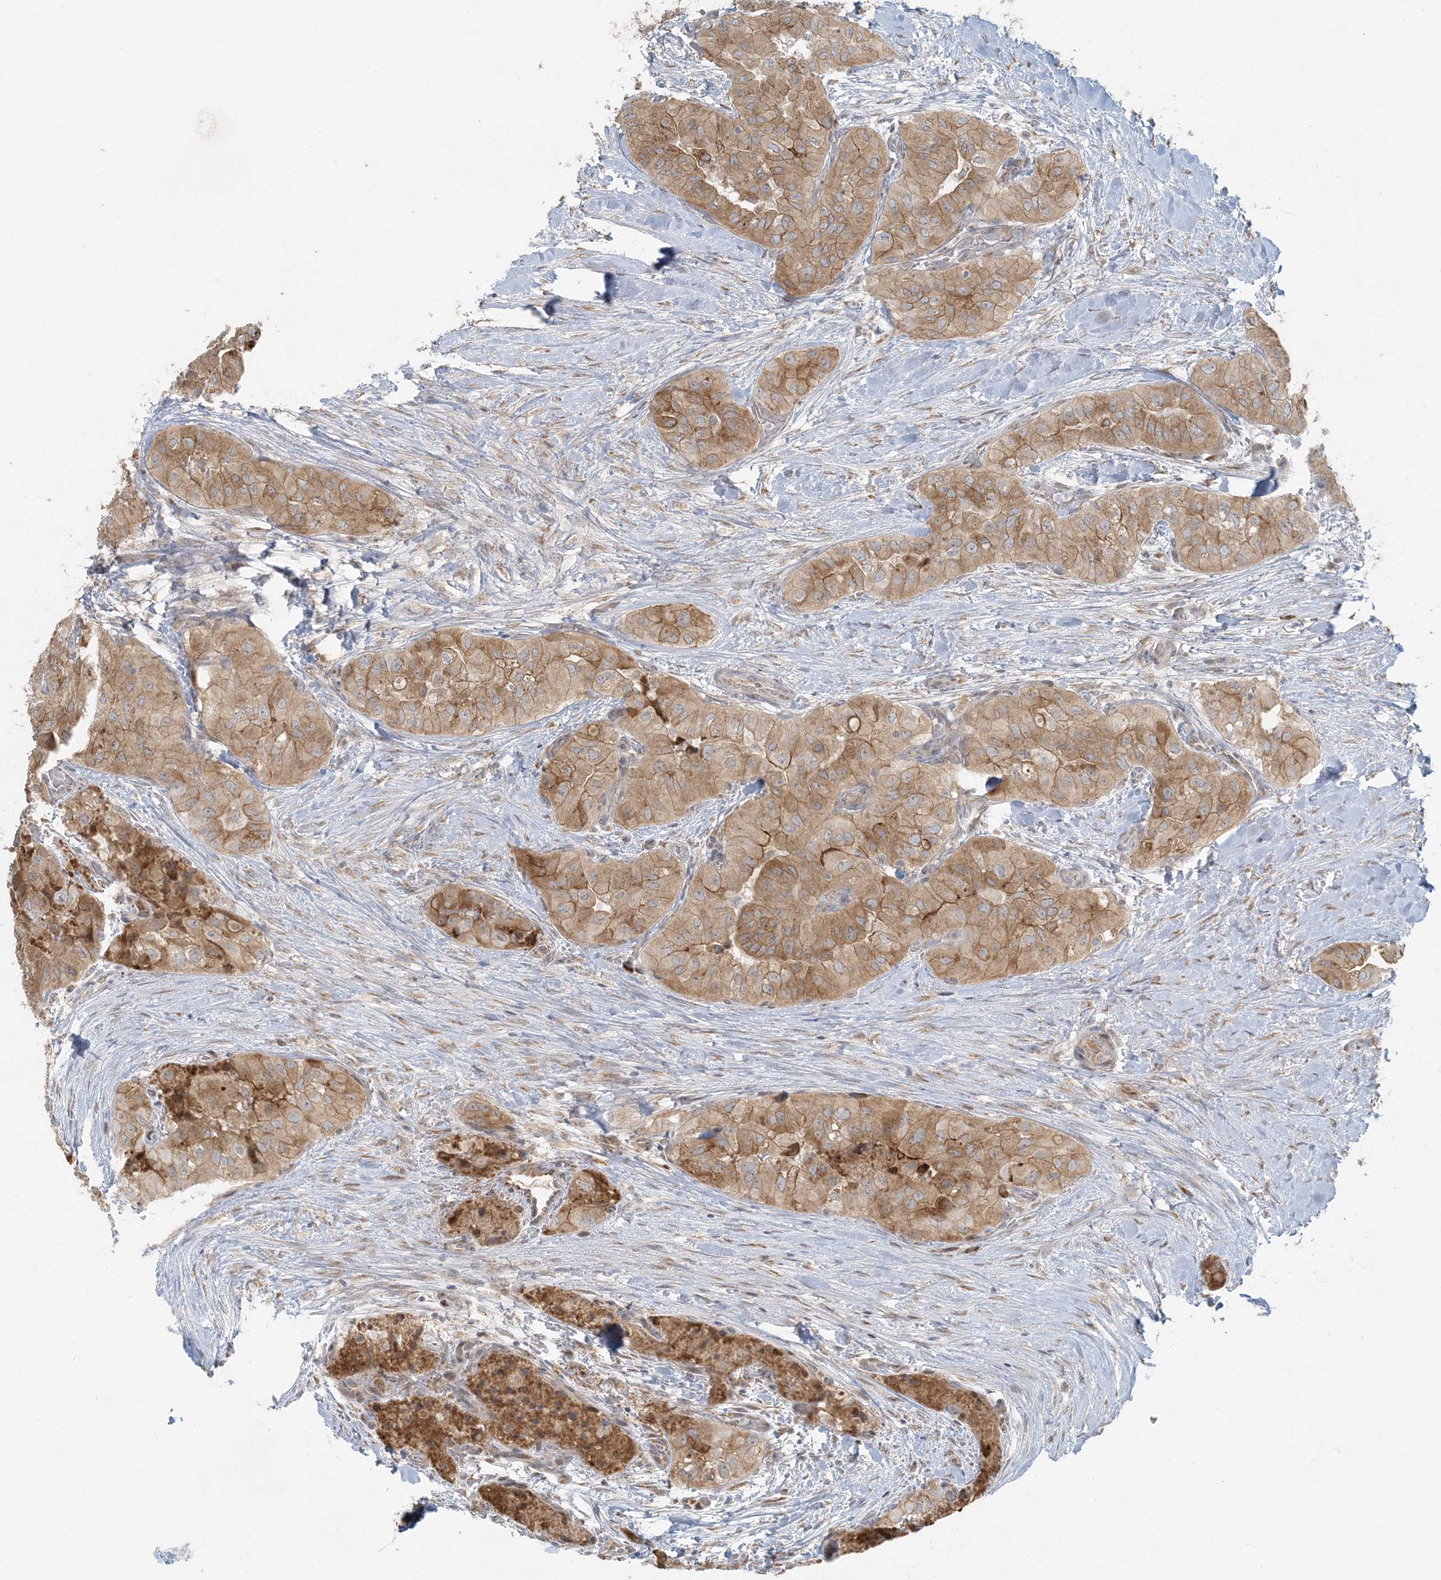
{"staining": {"intensity": "moderate", "quantity": ">75%", "location": "cytoplasmic/membranous"}, "tissue": "thyroid cancer", "cell_type": "Tumor cells", "image_type": "cancer", "snomed": [{"axis": "morphology", "description": "Papillary adenocarcinoma, NOS"}, {"axis": "topography", "description": "Thyroid gland"}], "caption": "Protein expression analysis of human papillary adenocarcinoma (thyroid) reveals moderate cytoplasmic/membranous staining in about >75% of tumor cells.", "gene": "HACL1", "patient": {"sex": "female", "age": 59}}